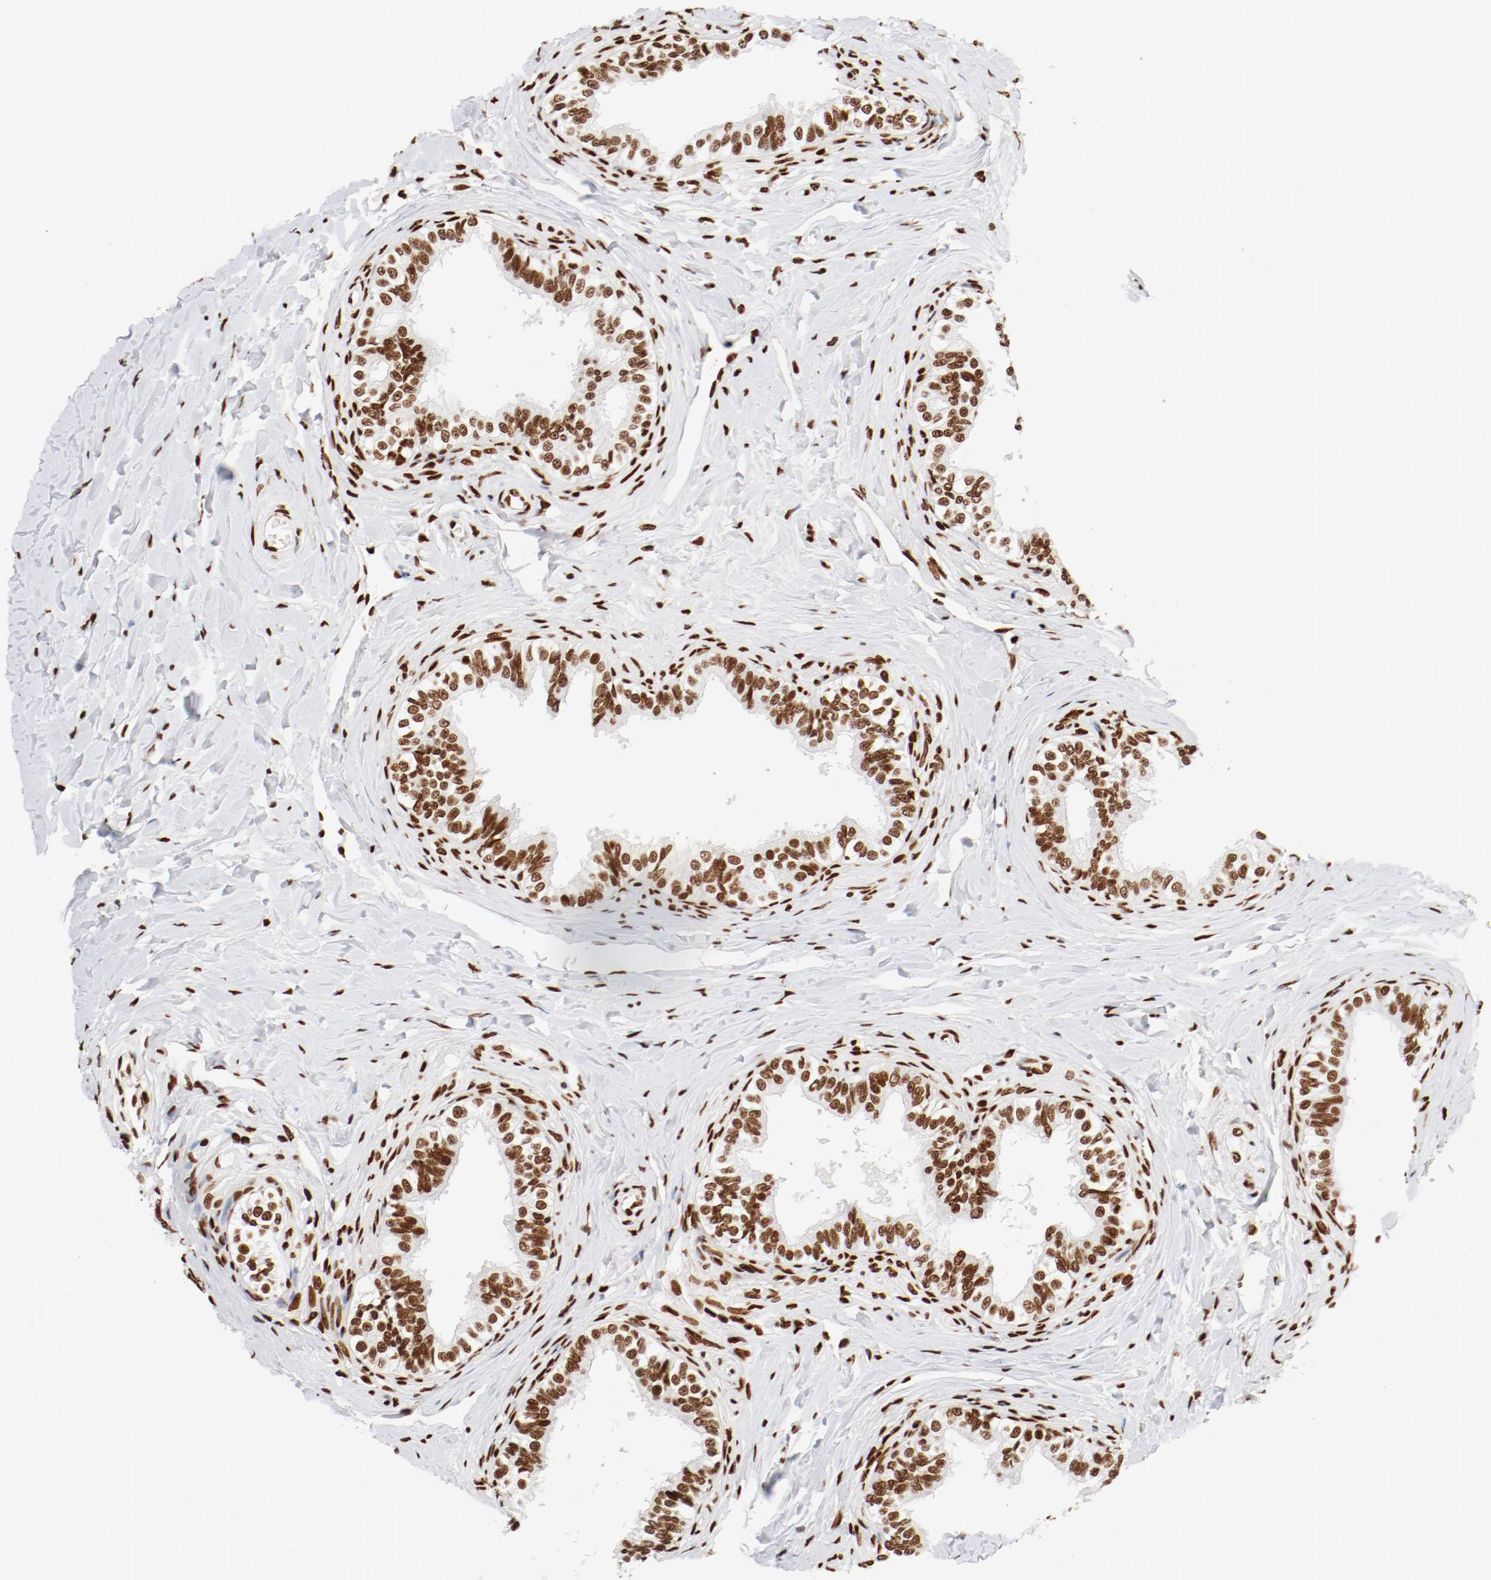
{"staining": {"intensity": "strong", "quantity": ">75%", "location": "nuclear"}, "tissue": "epididymis", "cell_type": "Glandular cells", "image_type": "normal", "snomed": [{"axis": "morphology", "description": "Normal tissue, NOS"}, {"axis": "topography", "description": "Soft tissue"}, {"axis": "topography", "description": "Epididymis"}], "caption": "Strong nuclear positivity for a protein is appreciated in about >75% of glandular cells of normal epididymis using IHC.", "gene": "CTBP1", "patient": {"sex": "male", "age": 26}}